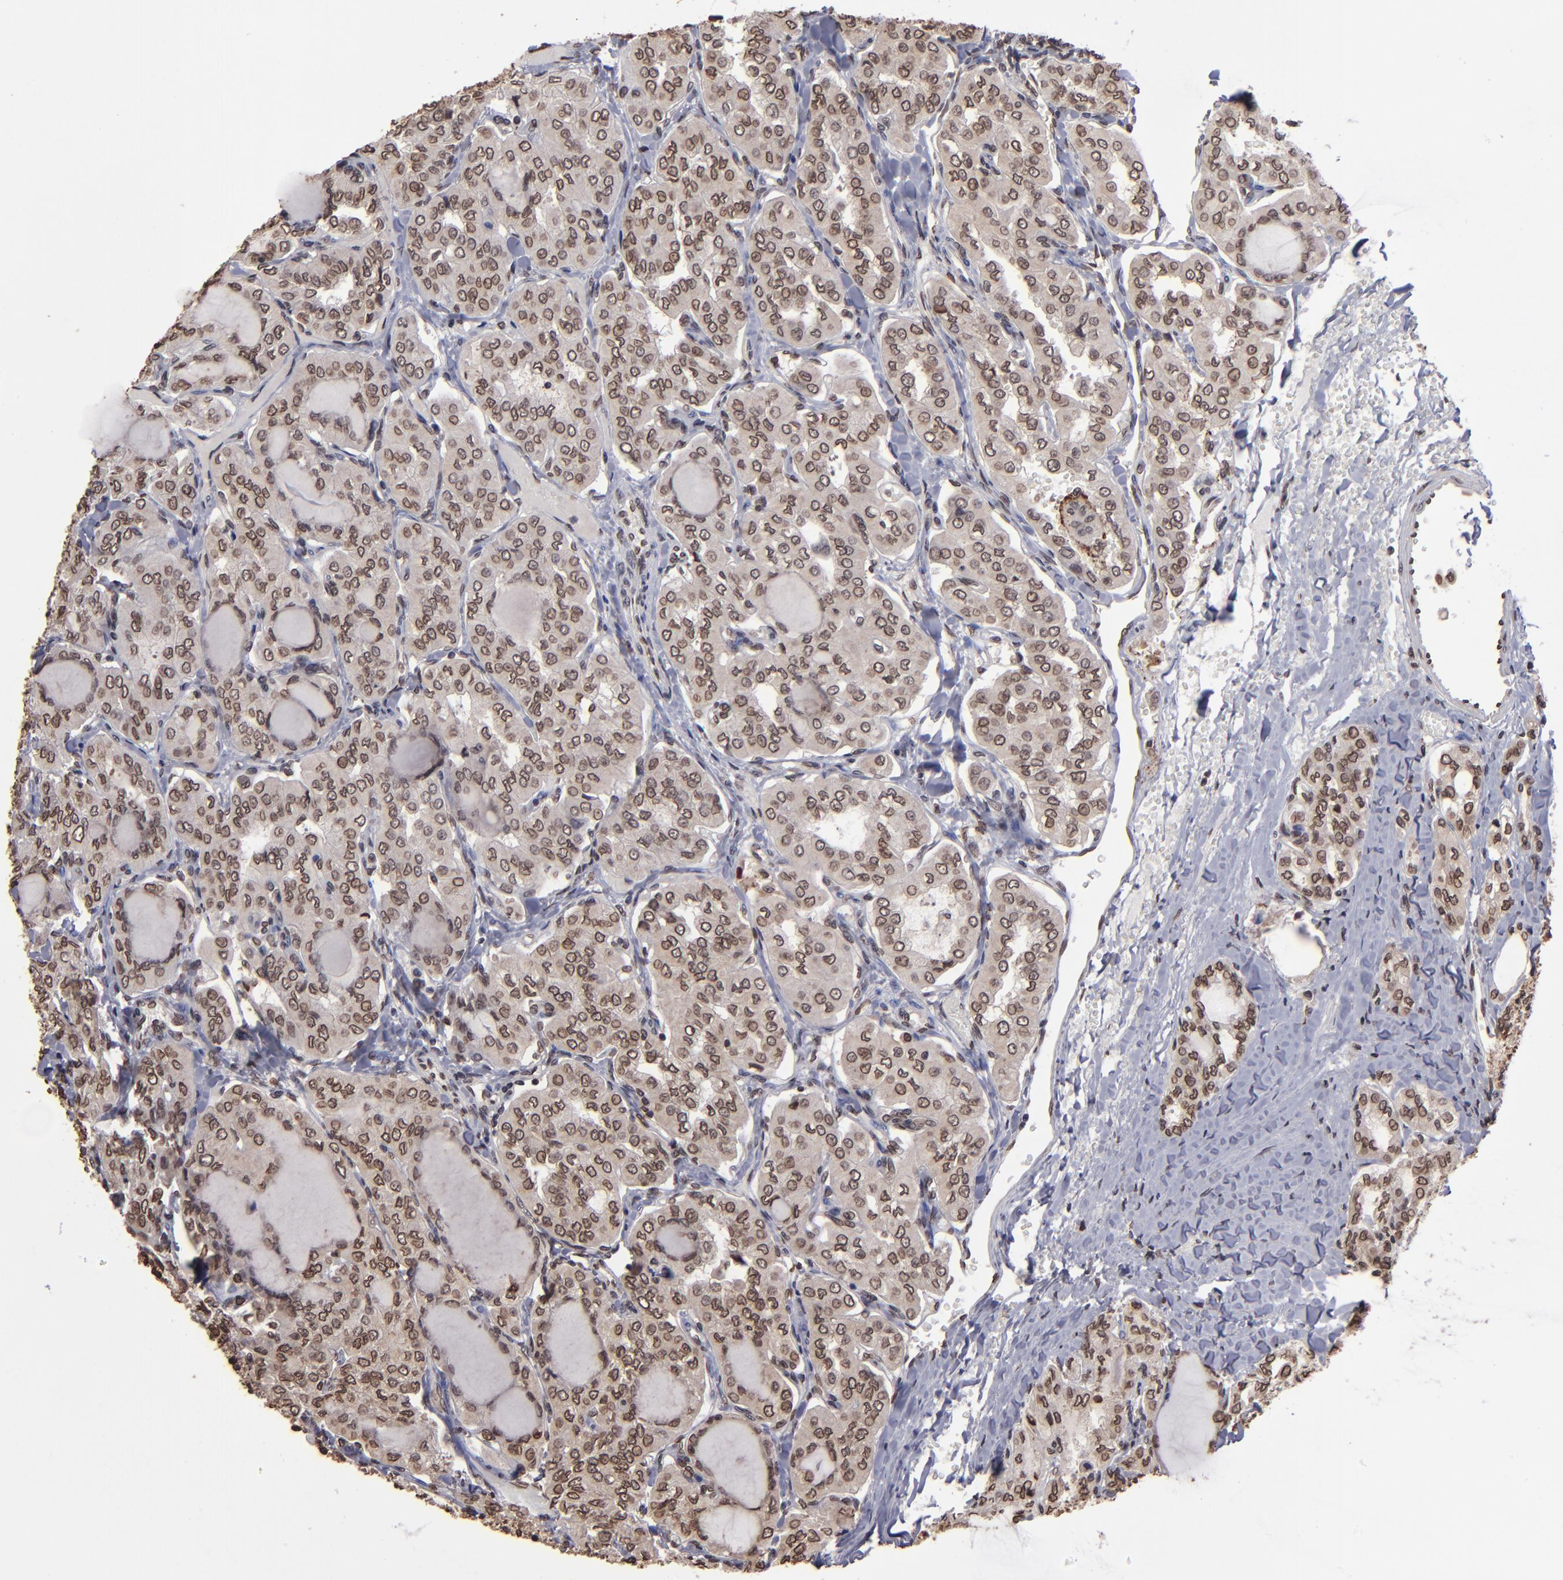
{"staining": {"intensity": "moderate", "quantity": ">75%", "location": "nuclear"}, "tissue": "thyroid cancer", "cell_type": "Tumor cells", "image_type": "cancer", "snomed": [{"axis": "morphology", "description": "Papillary adenocarcinoma, NOS"}, {"axis": "topography", "description": "Thyroid gland"}], "caption": "A high-resolution image shows immunohistochemistry staining of thyroid cancer, which demonstrates moderate nuclear positivity in about >75% of tumor cells.", "gene": "AKT1", "patient": {"sex": "male", "age": 20}}